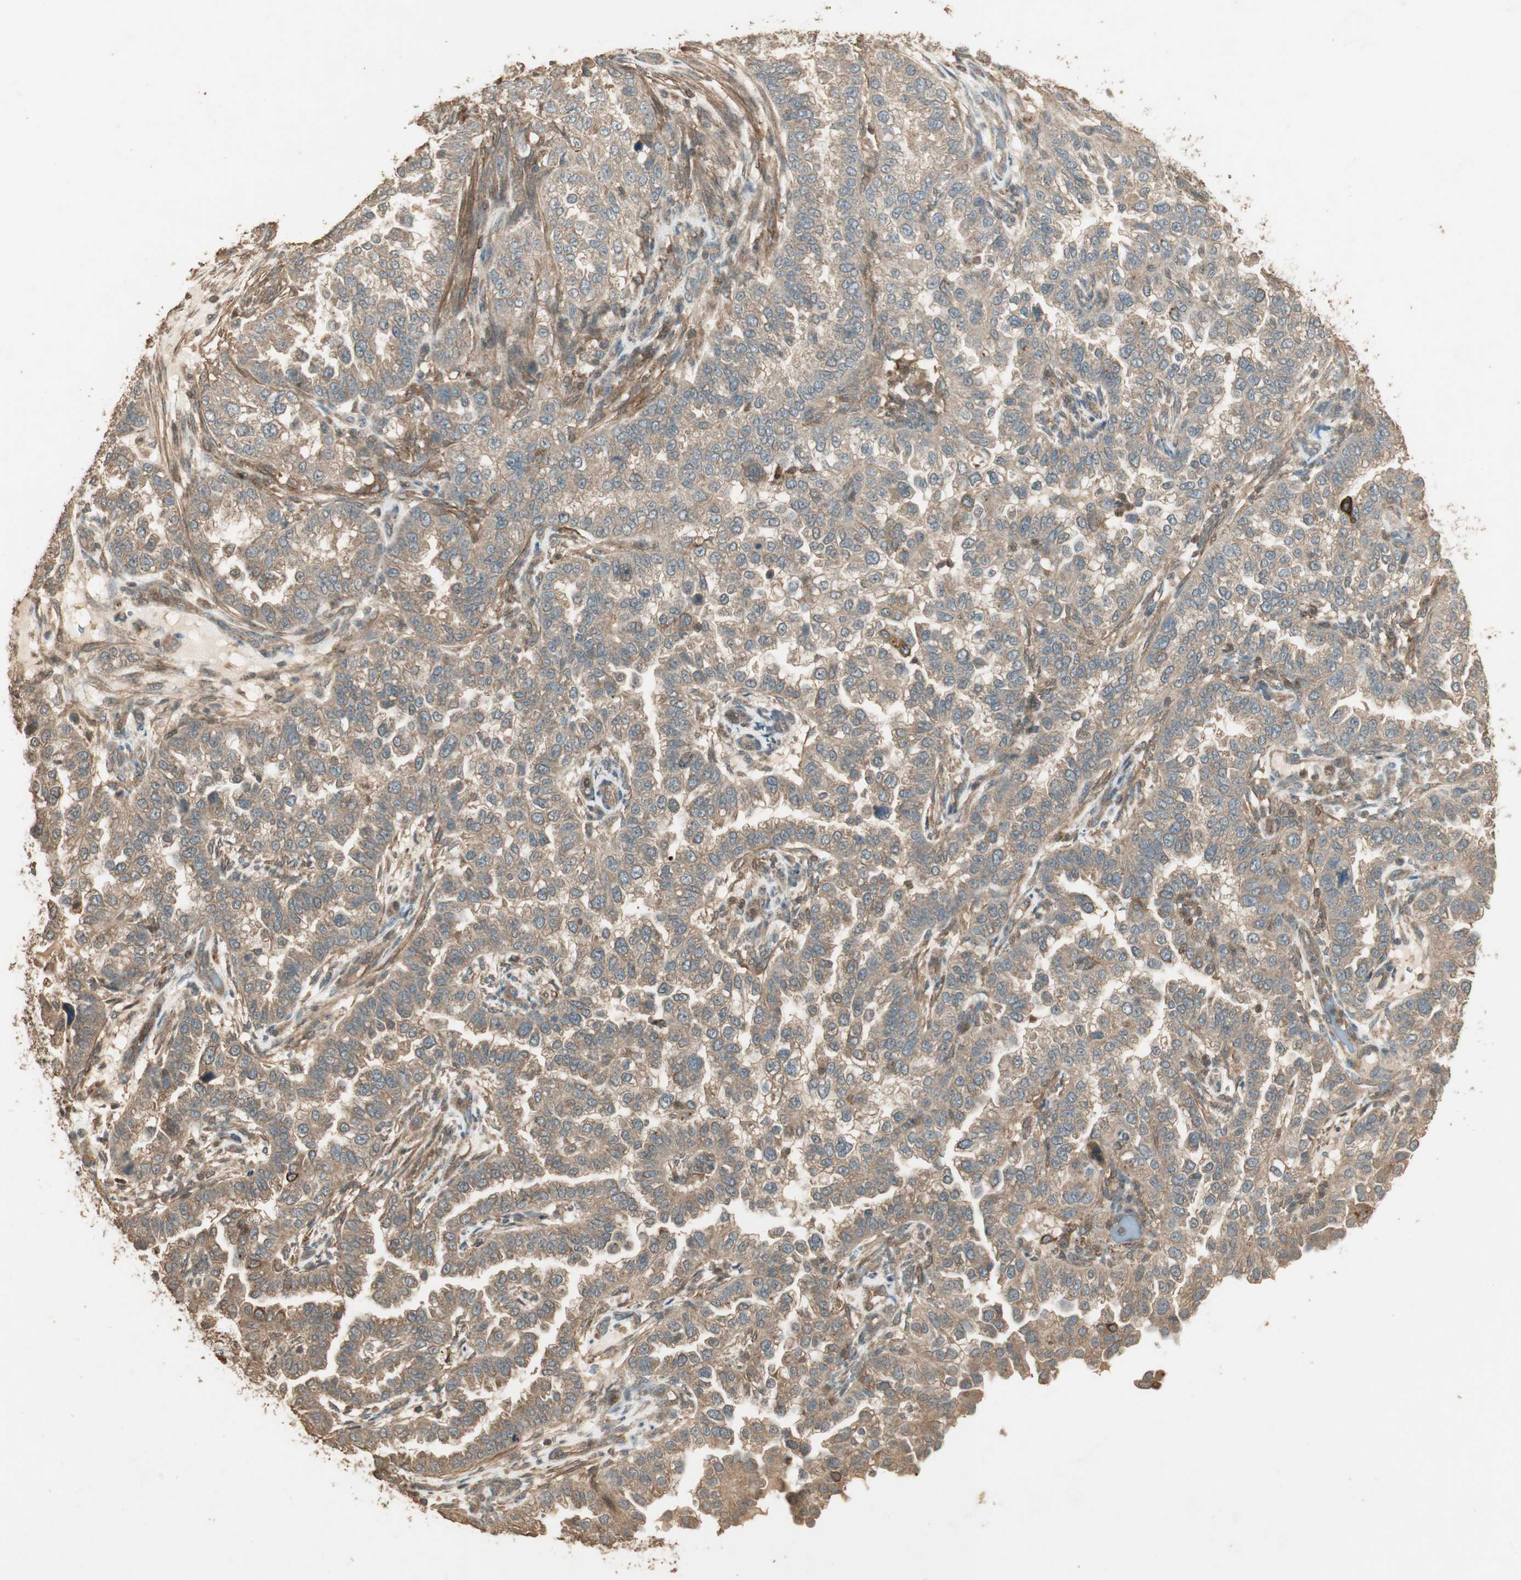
{"staining": {"intensity": "moderate", "quantity": ">75%", "location": "cytoplasmic/membranous"}, "tissue": "endometrial cancer", "cell_type": "Tumor cells", "image_type": "cancer", "snomed": [{"axis": "morphology", "description": "Adenocarcinoma, NOS"}, {"axis": "topography", "description": "Endometrium"}], "caption": "Immunohistochemical staining of adenocarcinoma (endometrial) exhibits moderate cytoplasmic/membranous protein staining in about >75% of tumor cells.", "gene": "USP2", "patient": {"sex": "female", "age": 85}}